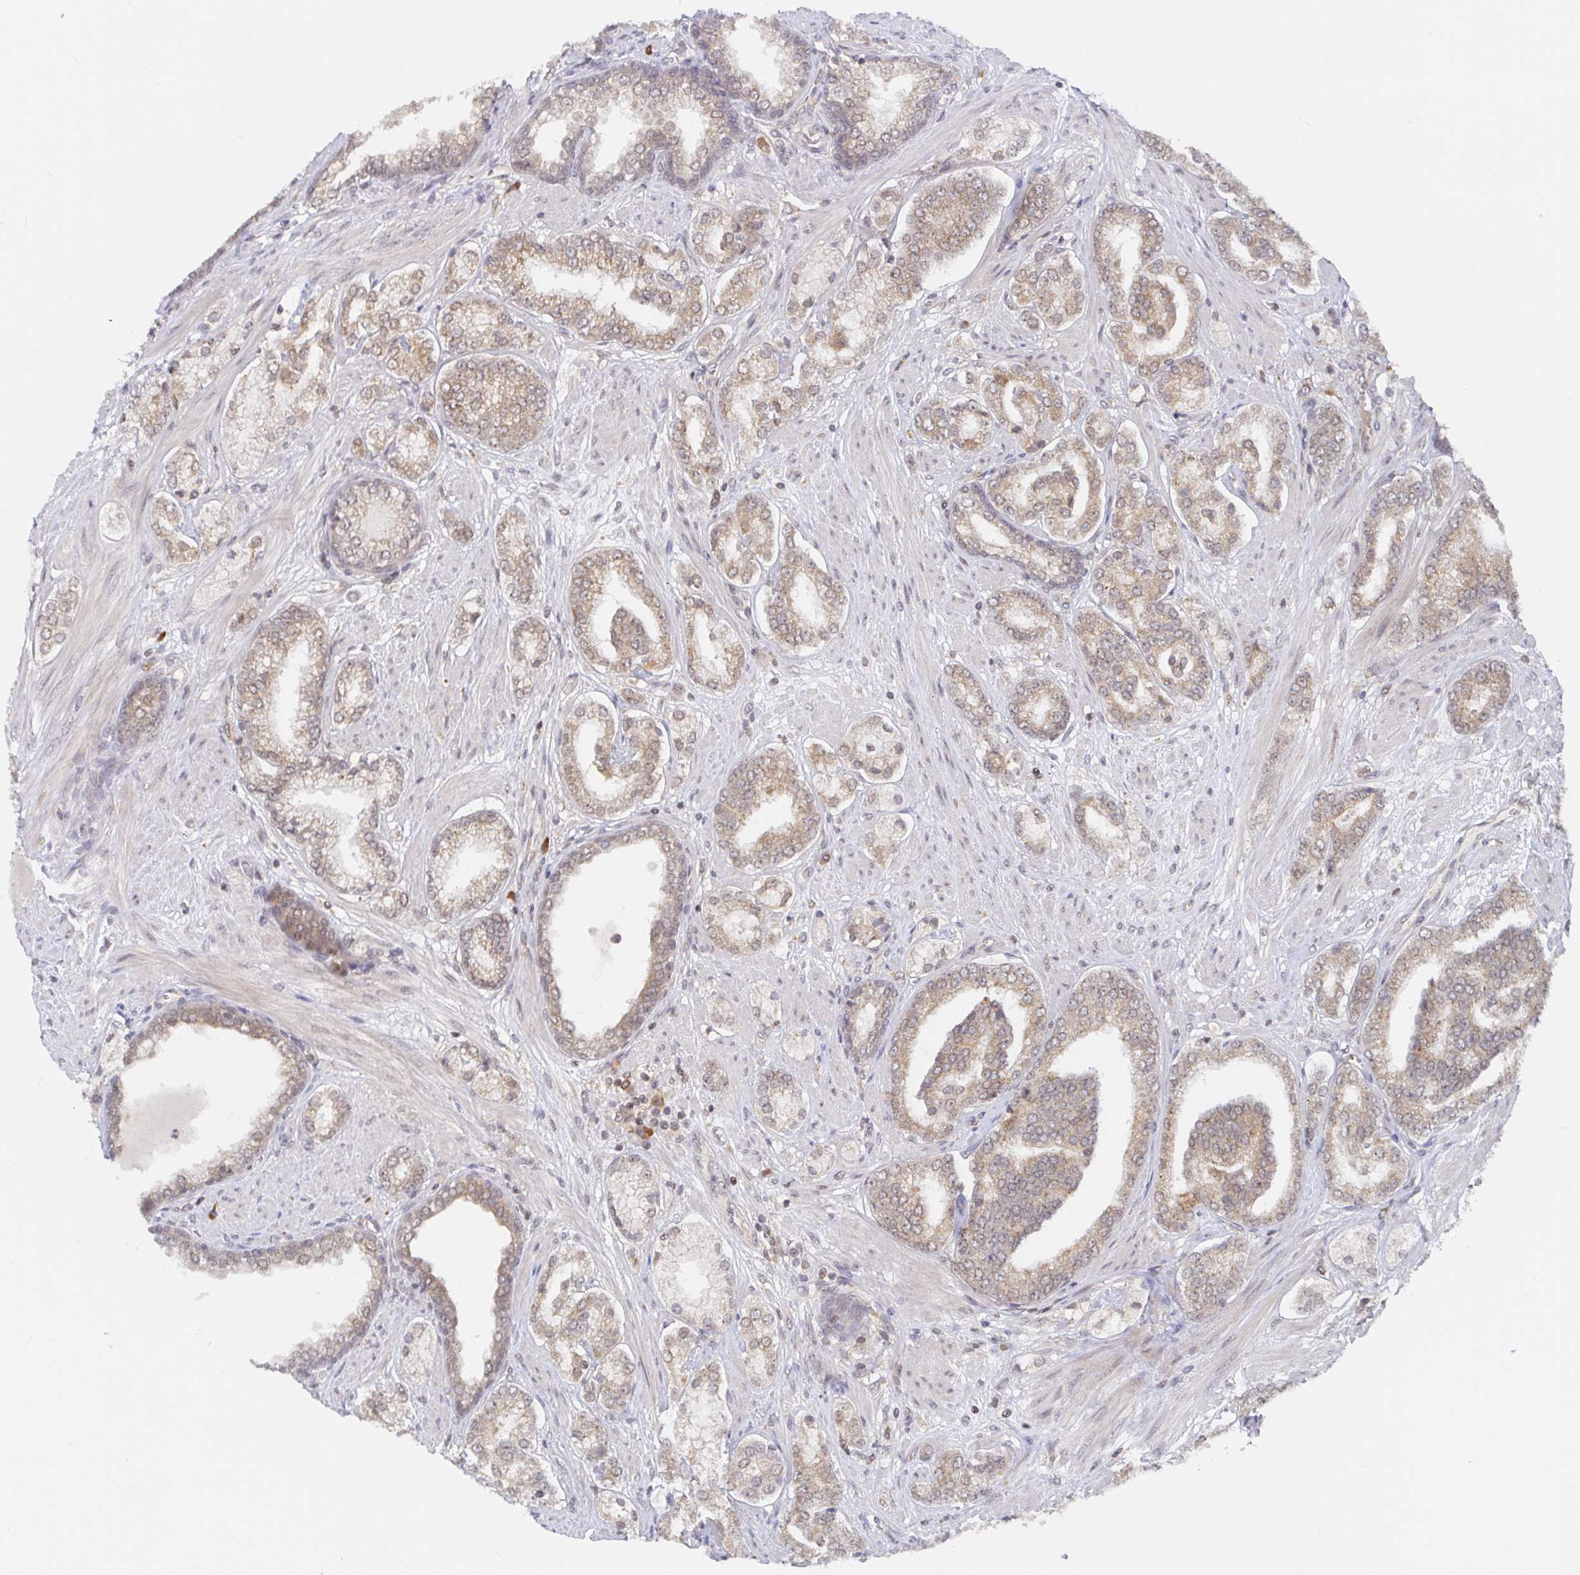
{"staining": {"intensity": "moderate", "quantity": ">75%", "location": "cytoplasmic/membranous"}, "tissue": "prostate cancer", "cell_type": "Tumor cells", "image_type": "cancer", "snomed": [{"axis": "morphology", "description": "Adenocarcinoma, High grade"}, {"axis": "topography", "description": "Prostate"}], "caption": "DAB immunohistochemical staining of human high-grade adenocarcinoma (prostate) reveals moderate cytoplasmic/membranous protein positivity in about >75% of tumor cells.", "gene": "ALG1", "patient": {"sex": "male", "age": 62}}